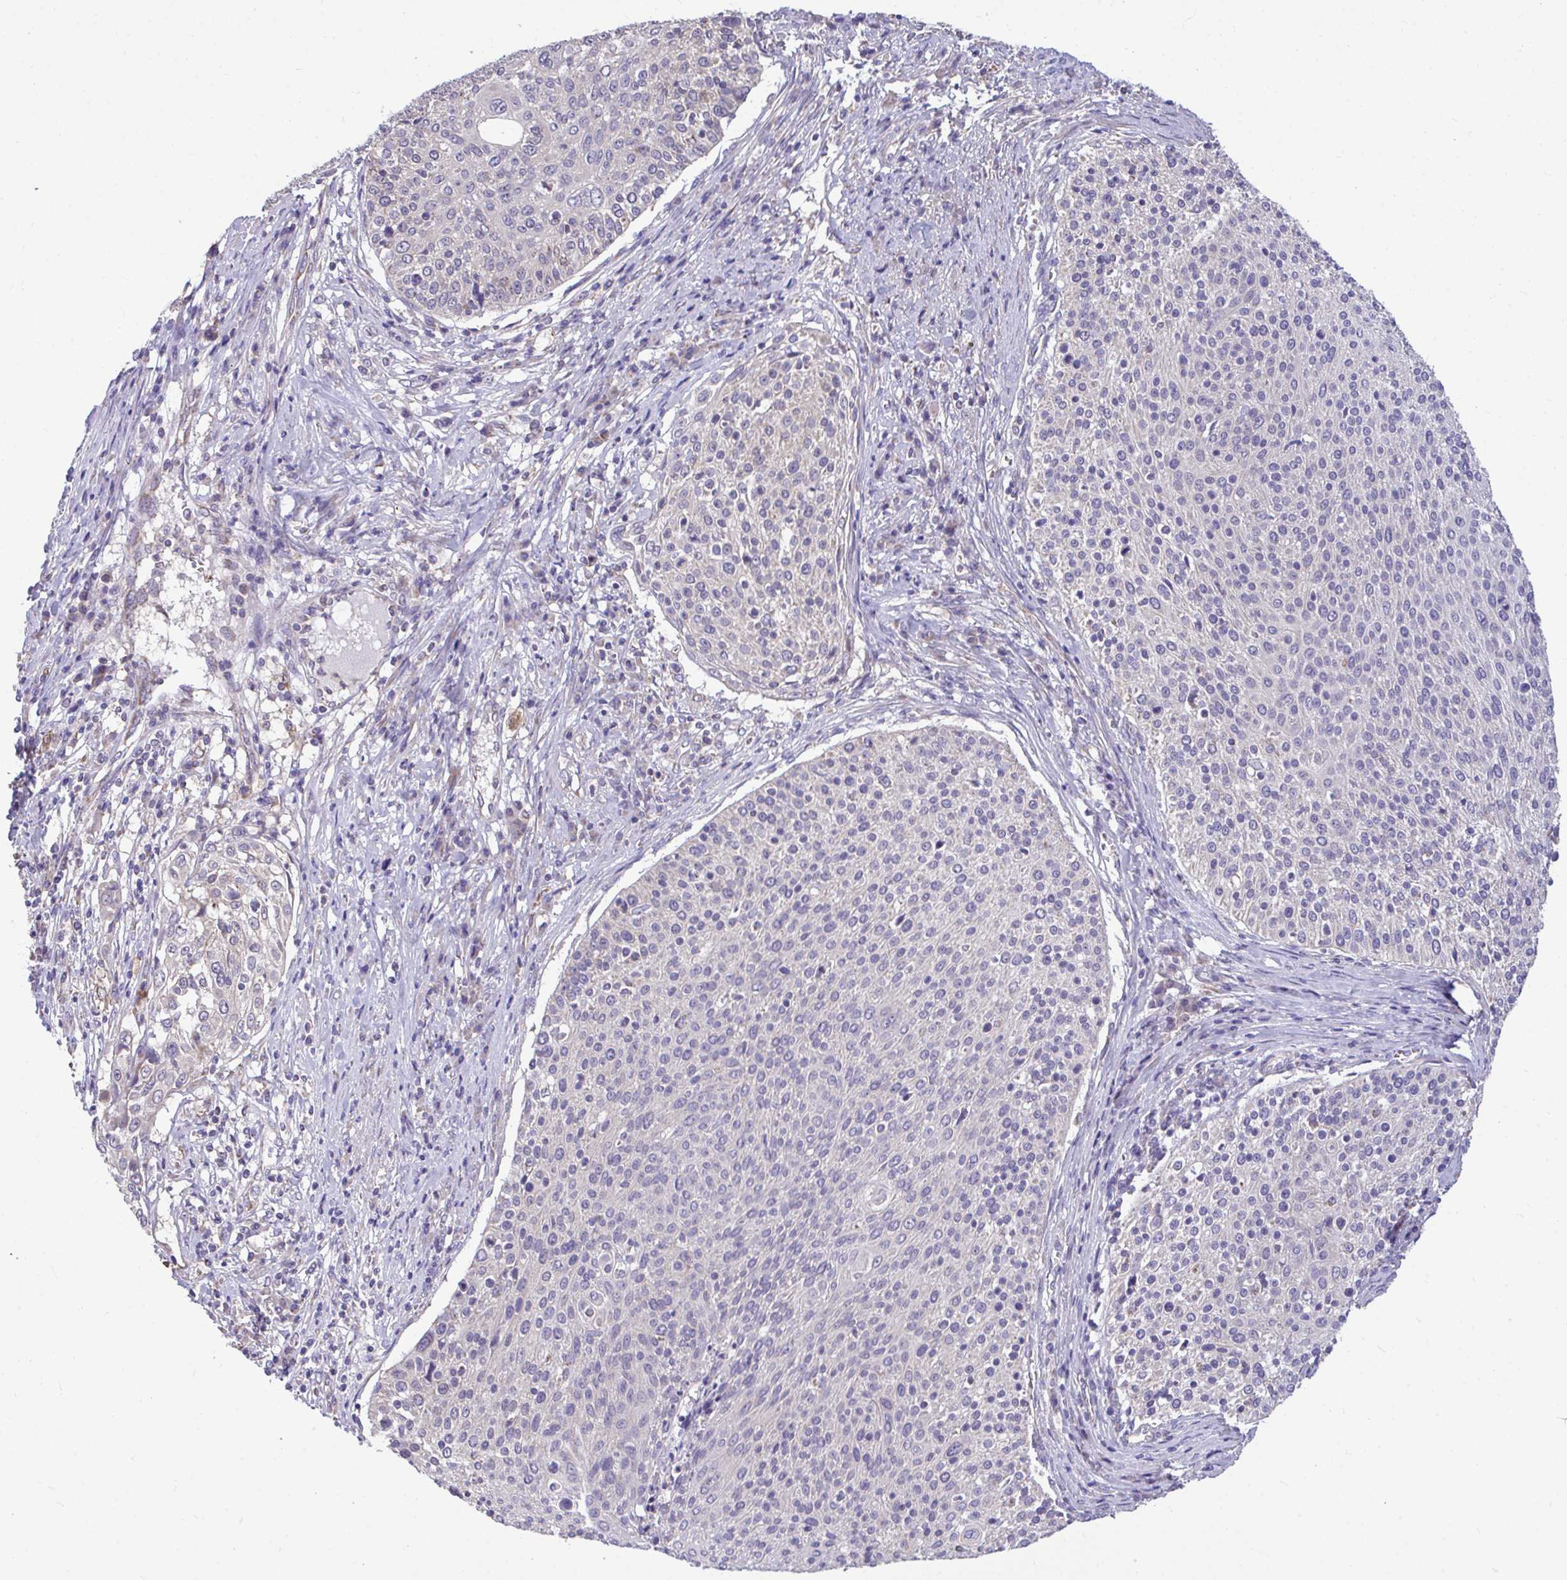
{"staining": {"intensity": "negative", "quantity": "none", "location": "none"}, "tissue": "cervical cancer", "cell_type": "Tumor cells", "image_type": "cancer", "snomed": [{"axis": "morphology", "description": "Squamous cell carcinoma, NOS"}, {"axis": "topography", "description": "Cervix"}], "caption": "Tumor cells show no significant protein expression in cervical squamous cell carcinoma.", "gene": "SARS2", "patient": {"sex": "female", "age": 31}}